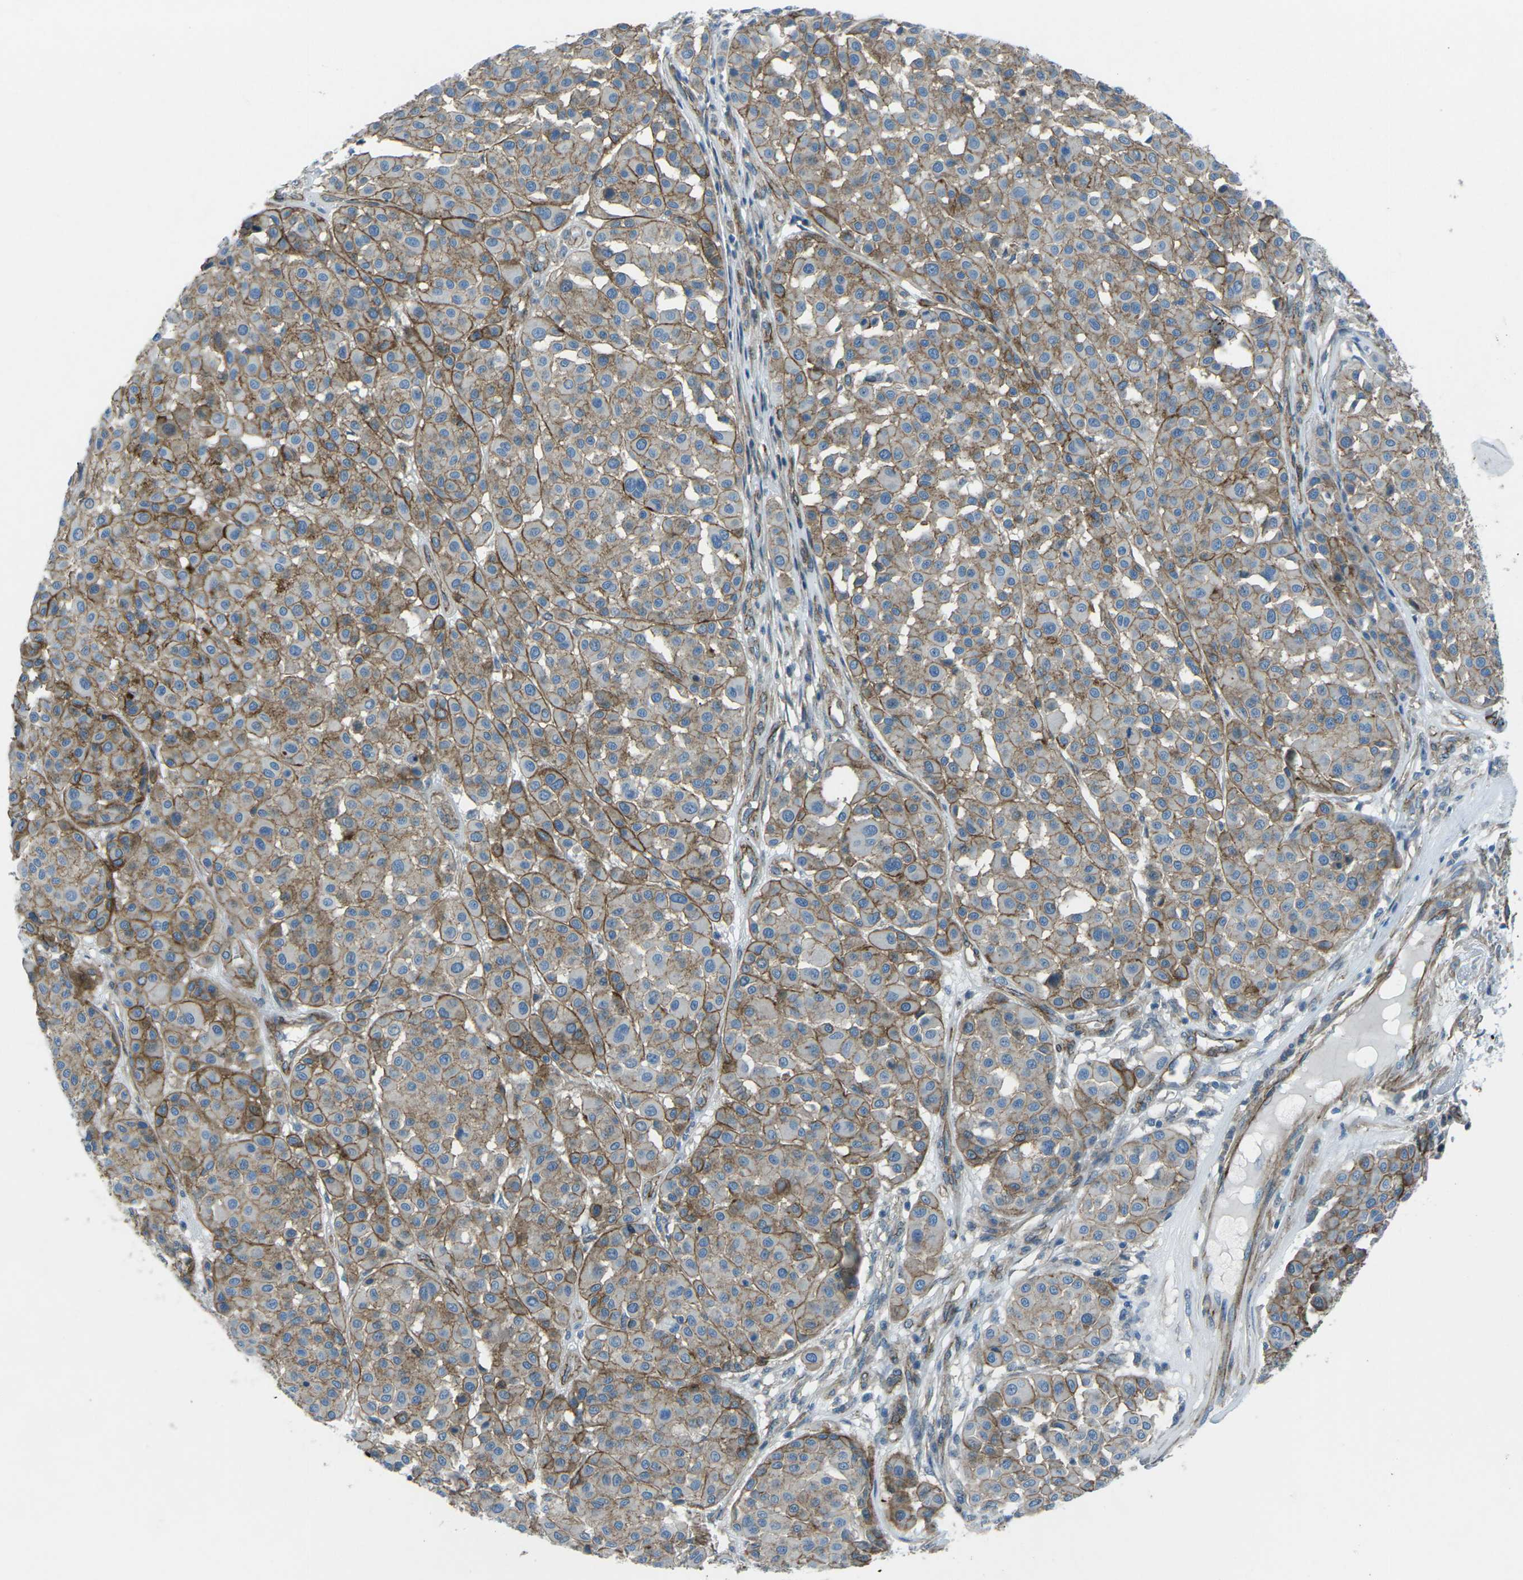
{"staining": {"intensity": "weak", "quantity": ">75%", "location": "cytoplasmic/membranous"}, "tissue": "melanoma", "cell_type": "Tumor cells", "image_type": "cancer", "snomed": [{"axis": "morphology", "description": "Malignant melanoma, Metastatic site"}, {"axis": "topography", "description": "Soft tissue"}], "caption": "The photomicrograph shows staining of malignant melanoma (metastatic site), revealing weak cytoplasmic/membranous protein expression (brown color) within tumor cells.", "gene": "UTRN", "patient": {"sex": "male", "age": 41}}